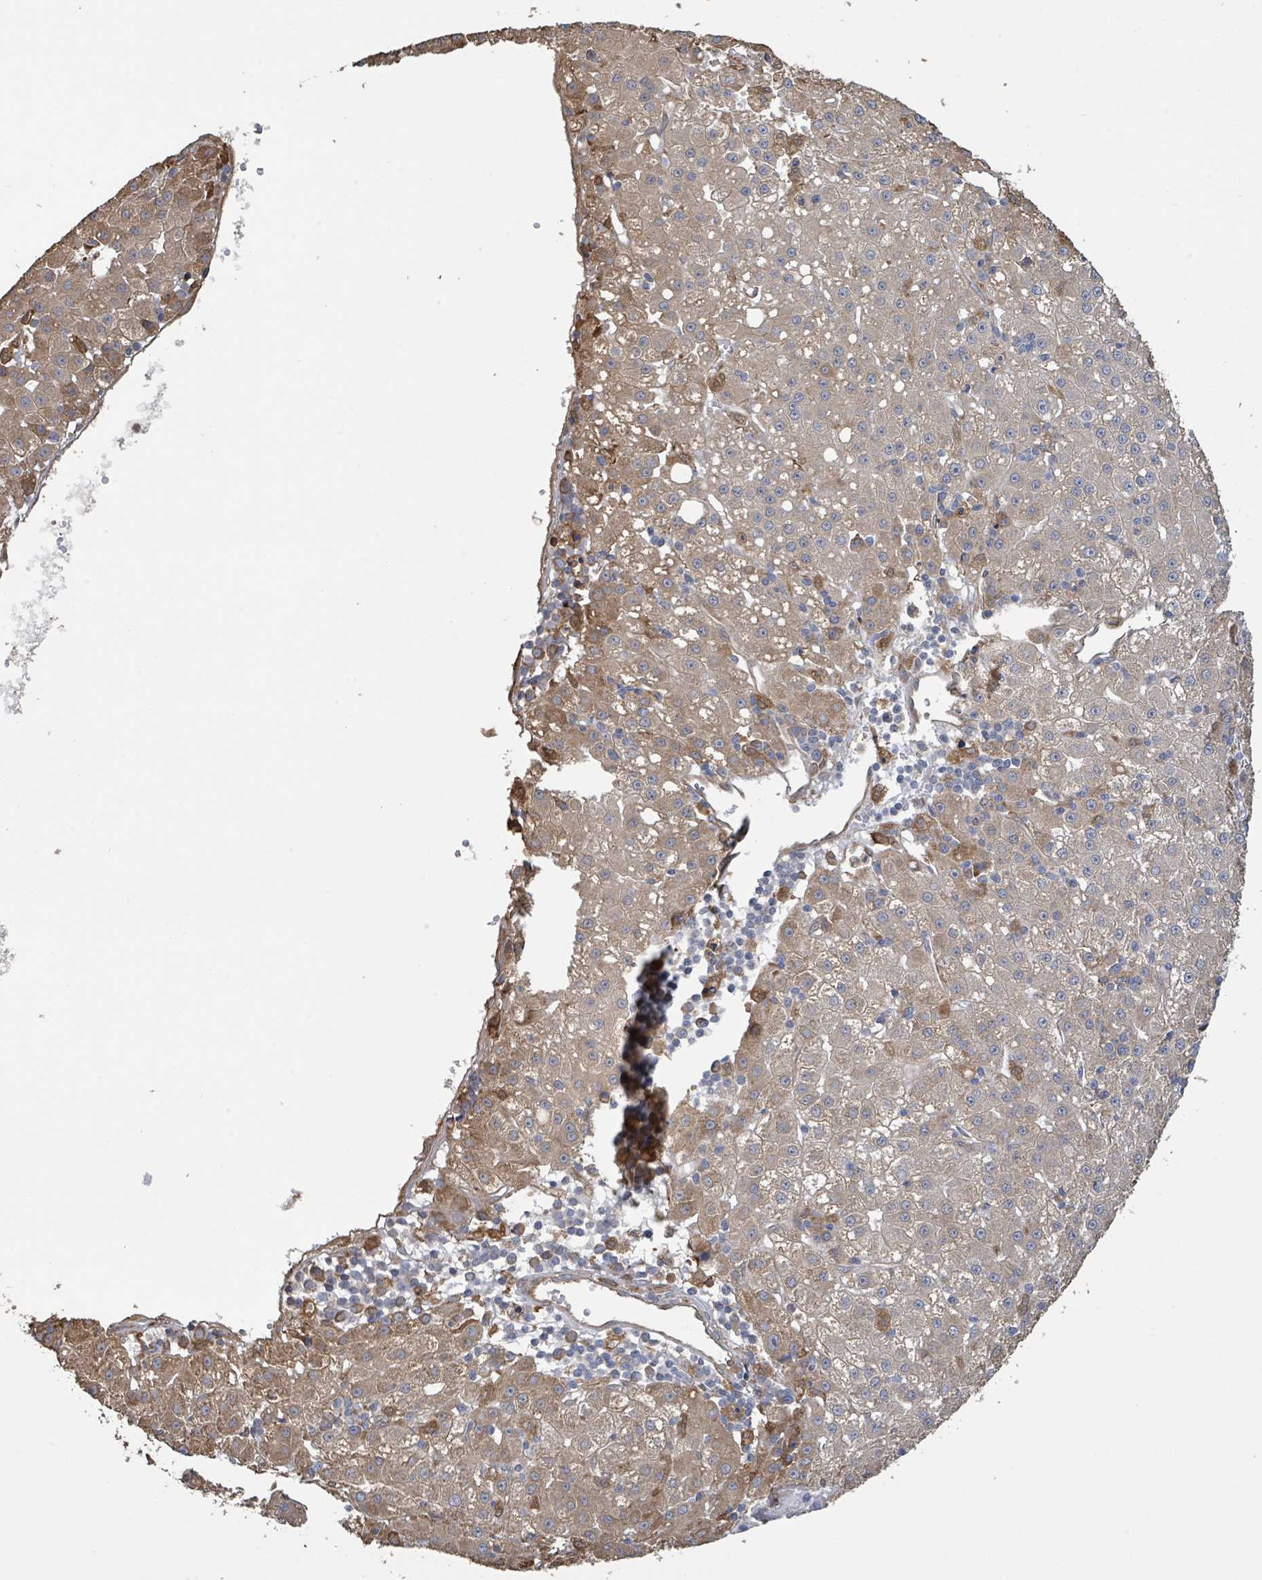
{"staining": {"intensity": "moderate", "quantity": "25%-75%", "location": "cytoplasmic/membranous"}, "tissue": "liver cancer", "cell_type": "Tumor cells", "image_type": "cancer", "snomed": [{"axis": "morphology", "description": "Carcinoma, Hepatocellular, NOS"}, {"axis": "topography", "description": "Liver"}], "caption": "Human hepatocellular carcinoma (liver) stained with a brown dye demonstrates moderate cytoplasmic/membranous positive positivity in approximately 25%-75% of tumor cells.", "gene": "ARPIN", "patient": {"sex": "male", "age": 76}}